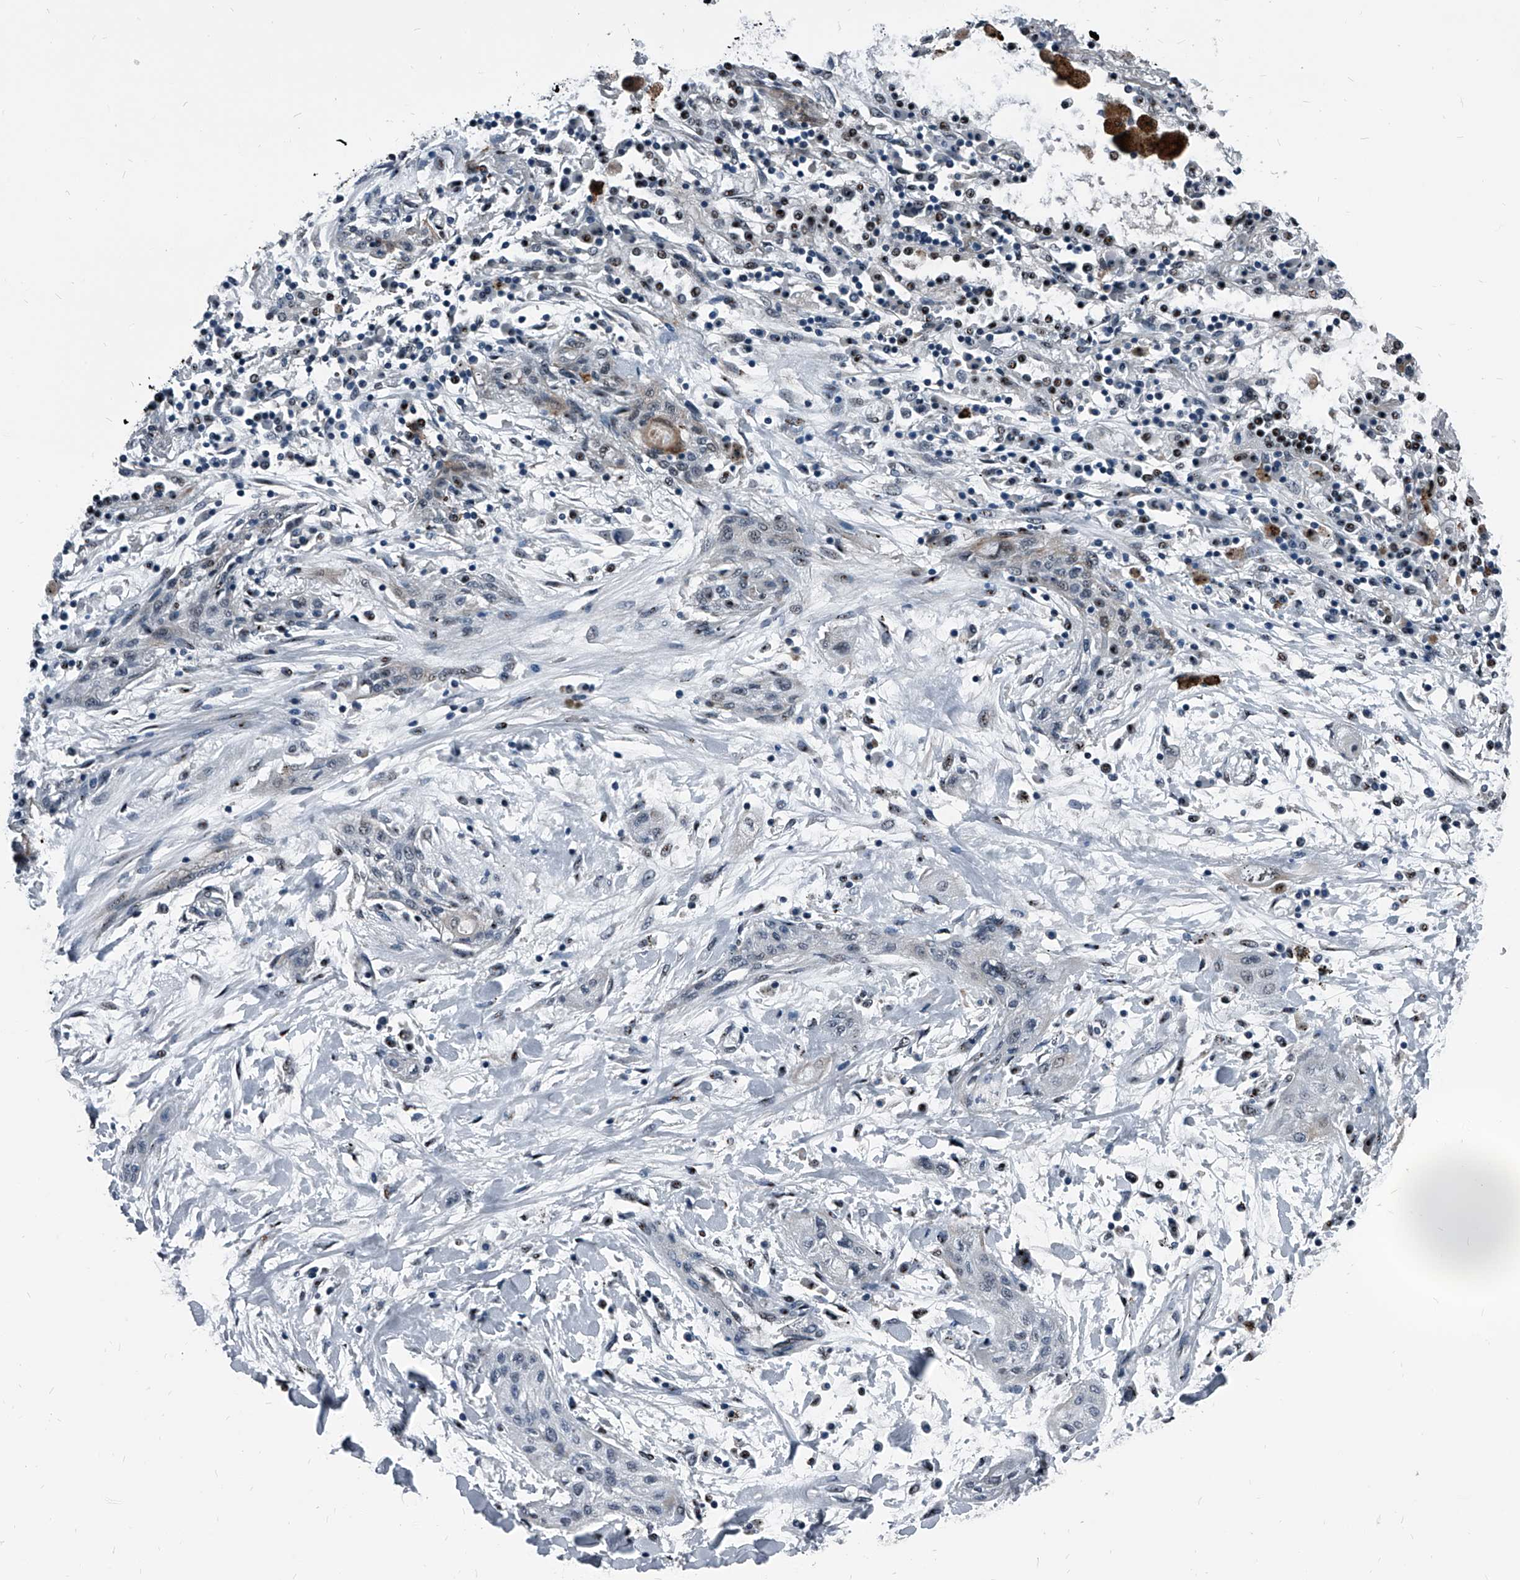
{"staining": {"intensity": "negative", "quantity": "none", "location": "none"}, "tissue": "lung cancer", "cell_type": "Tumor cells", "image_type": "cancer", "snomed": [{"axis": "morphology", "description": "Squamous cell carcinoma, NOS"}, {"axis": "topography", "description": "Lung"}], "caption": "The IHC histopathology image has no significant staining in tumor cells of lung cancer (squamous cell carcinoma) tissue.", "gene": "MEN1", "patient": {"sex": "female", "age": 47}}